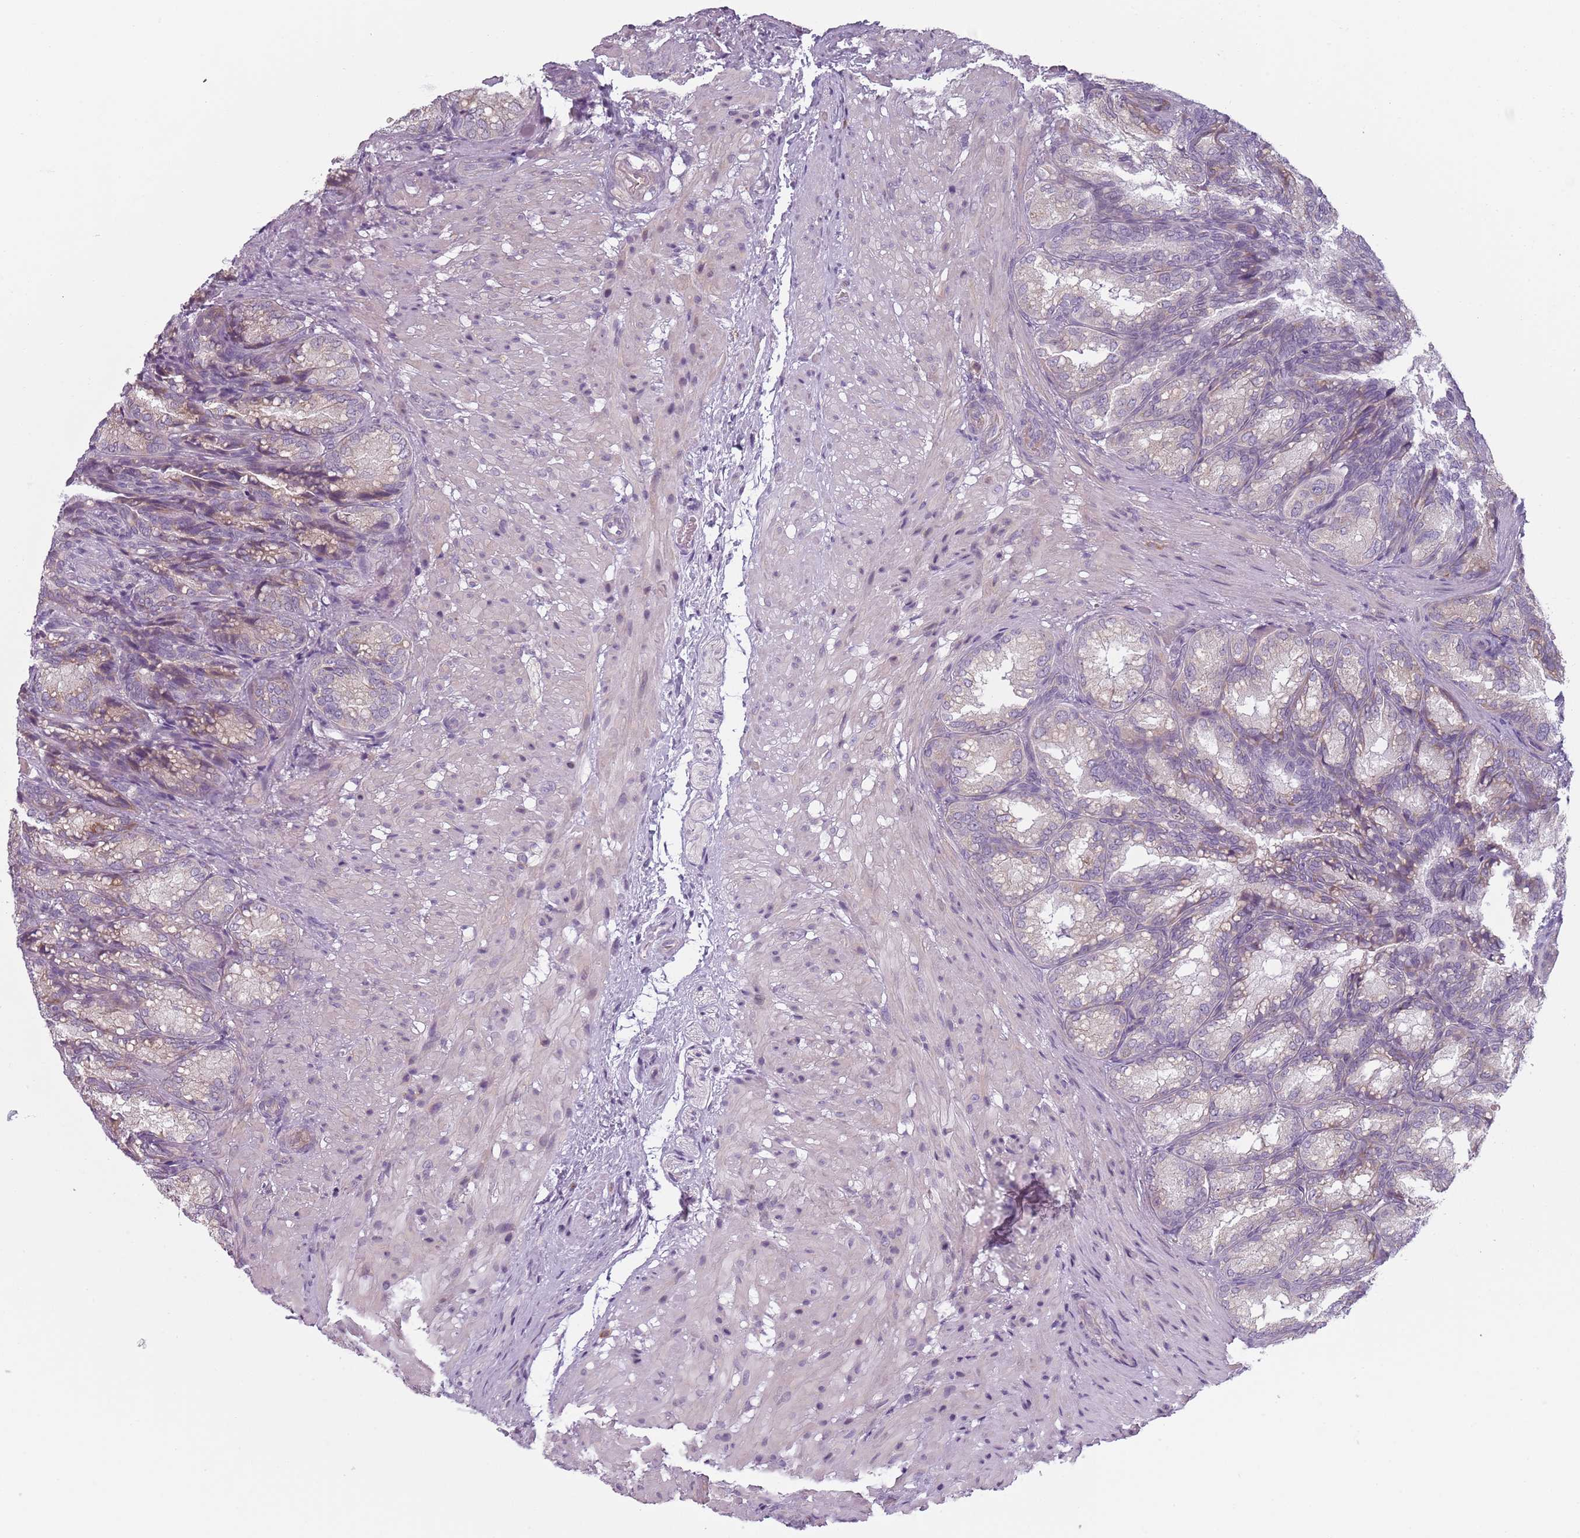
{"staining": {"intensity": "weak", "quantity": "<25%", "location": "cytoplasmic/membranous"}, "tissue": "seminal vesicle", "cell_type": "Glandular cells", "image_type": "normal", "snomed": [{"axis": "morphology", "description": "Normal tissue, NOS"}, {"axis": "topography", "description": "Seminal veicle"}], "caption": "An immunohistochemistry image of unremarkable seminal vesicle is shown. There is no staining in glandular cells of seminal vesicle.", "gene": "CC2D2B", "patient": {"sex": "male", "age": 58}}